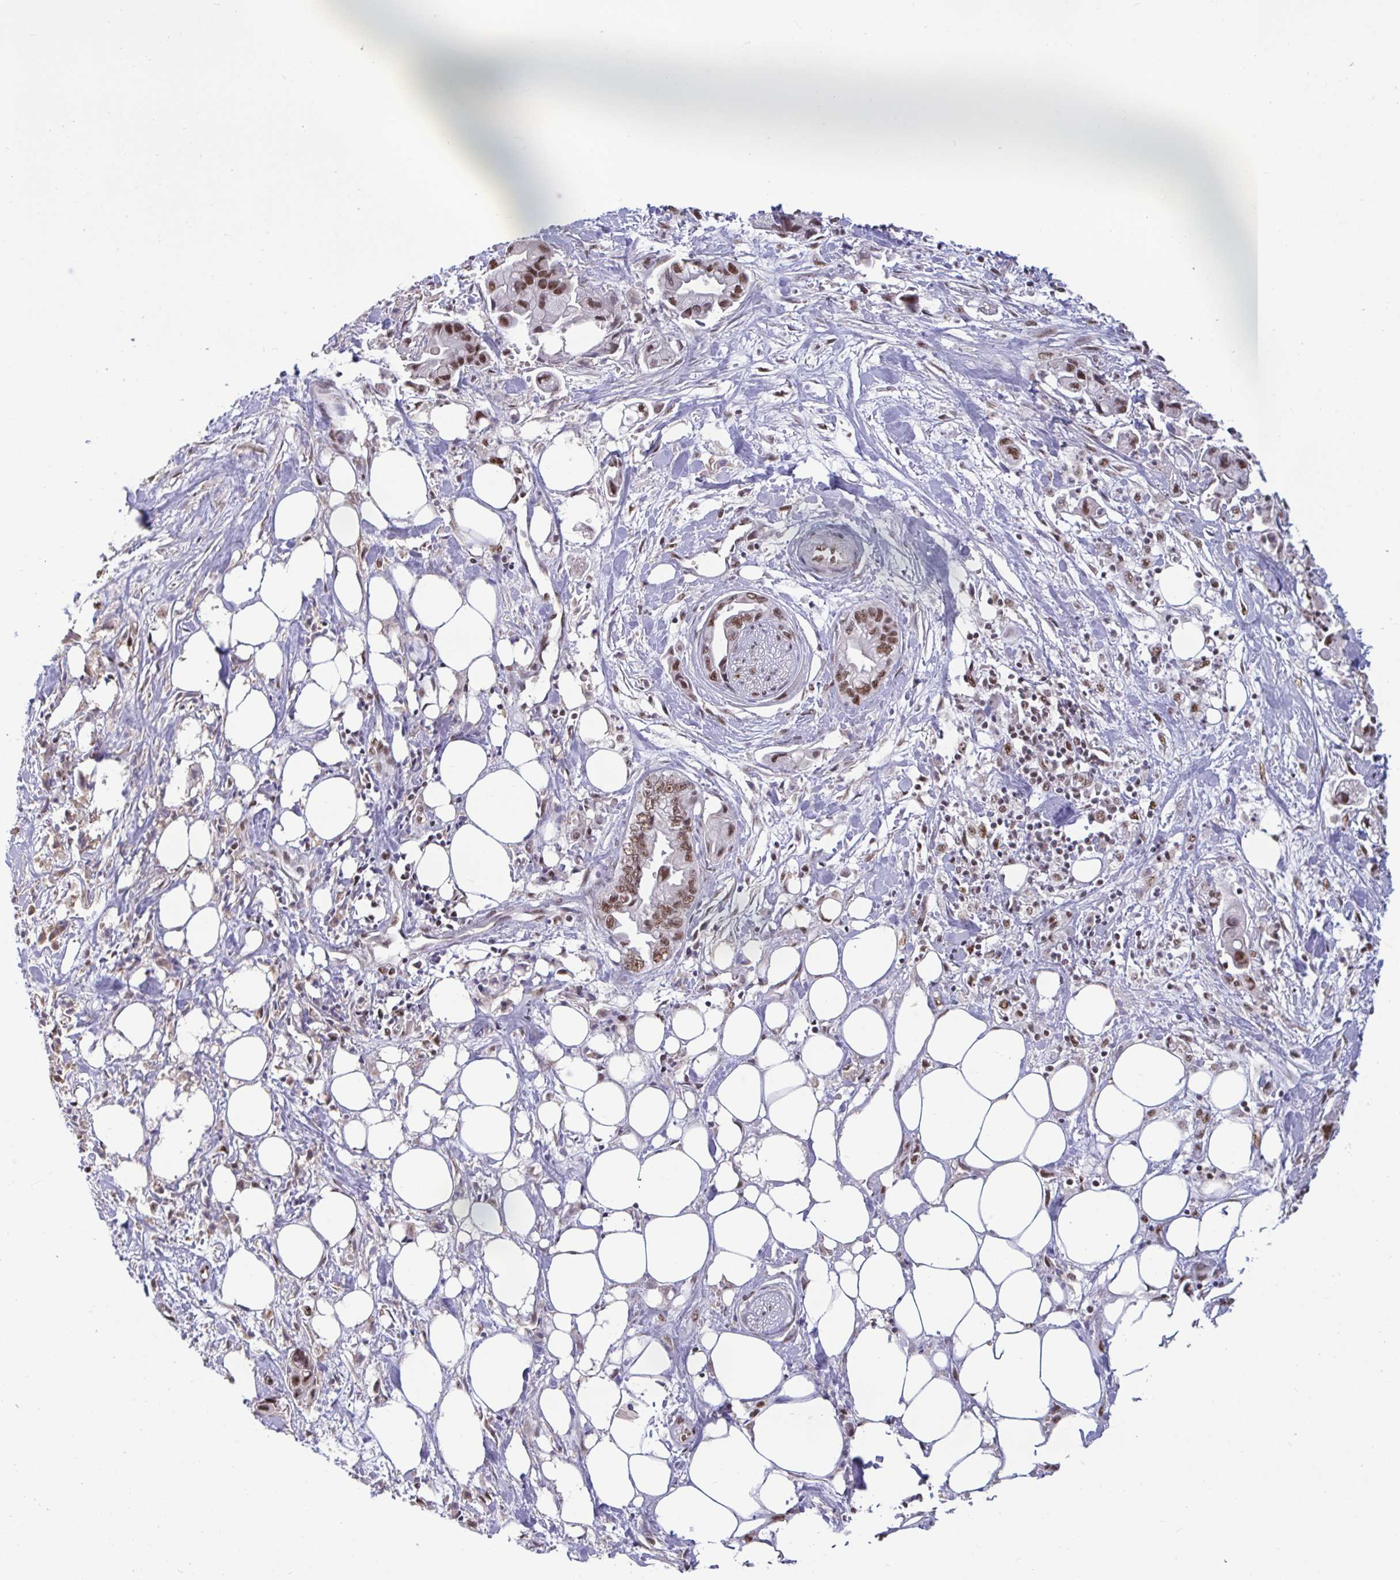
{"staining": {"intensity": "moderate", "quantity": ">75%", "location": "nuclear"}, "tissue": "pancreatic cancer", "cell_type": "Tumor cells", "image_type": "cancer", "snomed": [{"axis": "morphology", "description": "Adenocarcinoma, NOS"}, {"axis": "topography", "description": "Pancreas"}], "caption": "Human pancreatic cancer (adenocarcinoma) stained with a protein marker displays moderate staining in tumor cells.", "gene": "PUF60", "patient": {"sex": "male", "age": 61}}